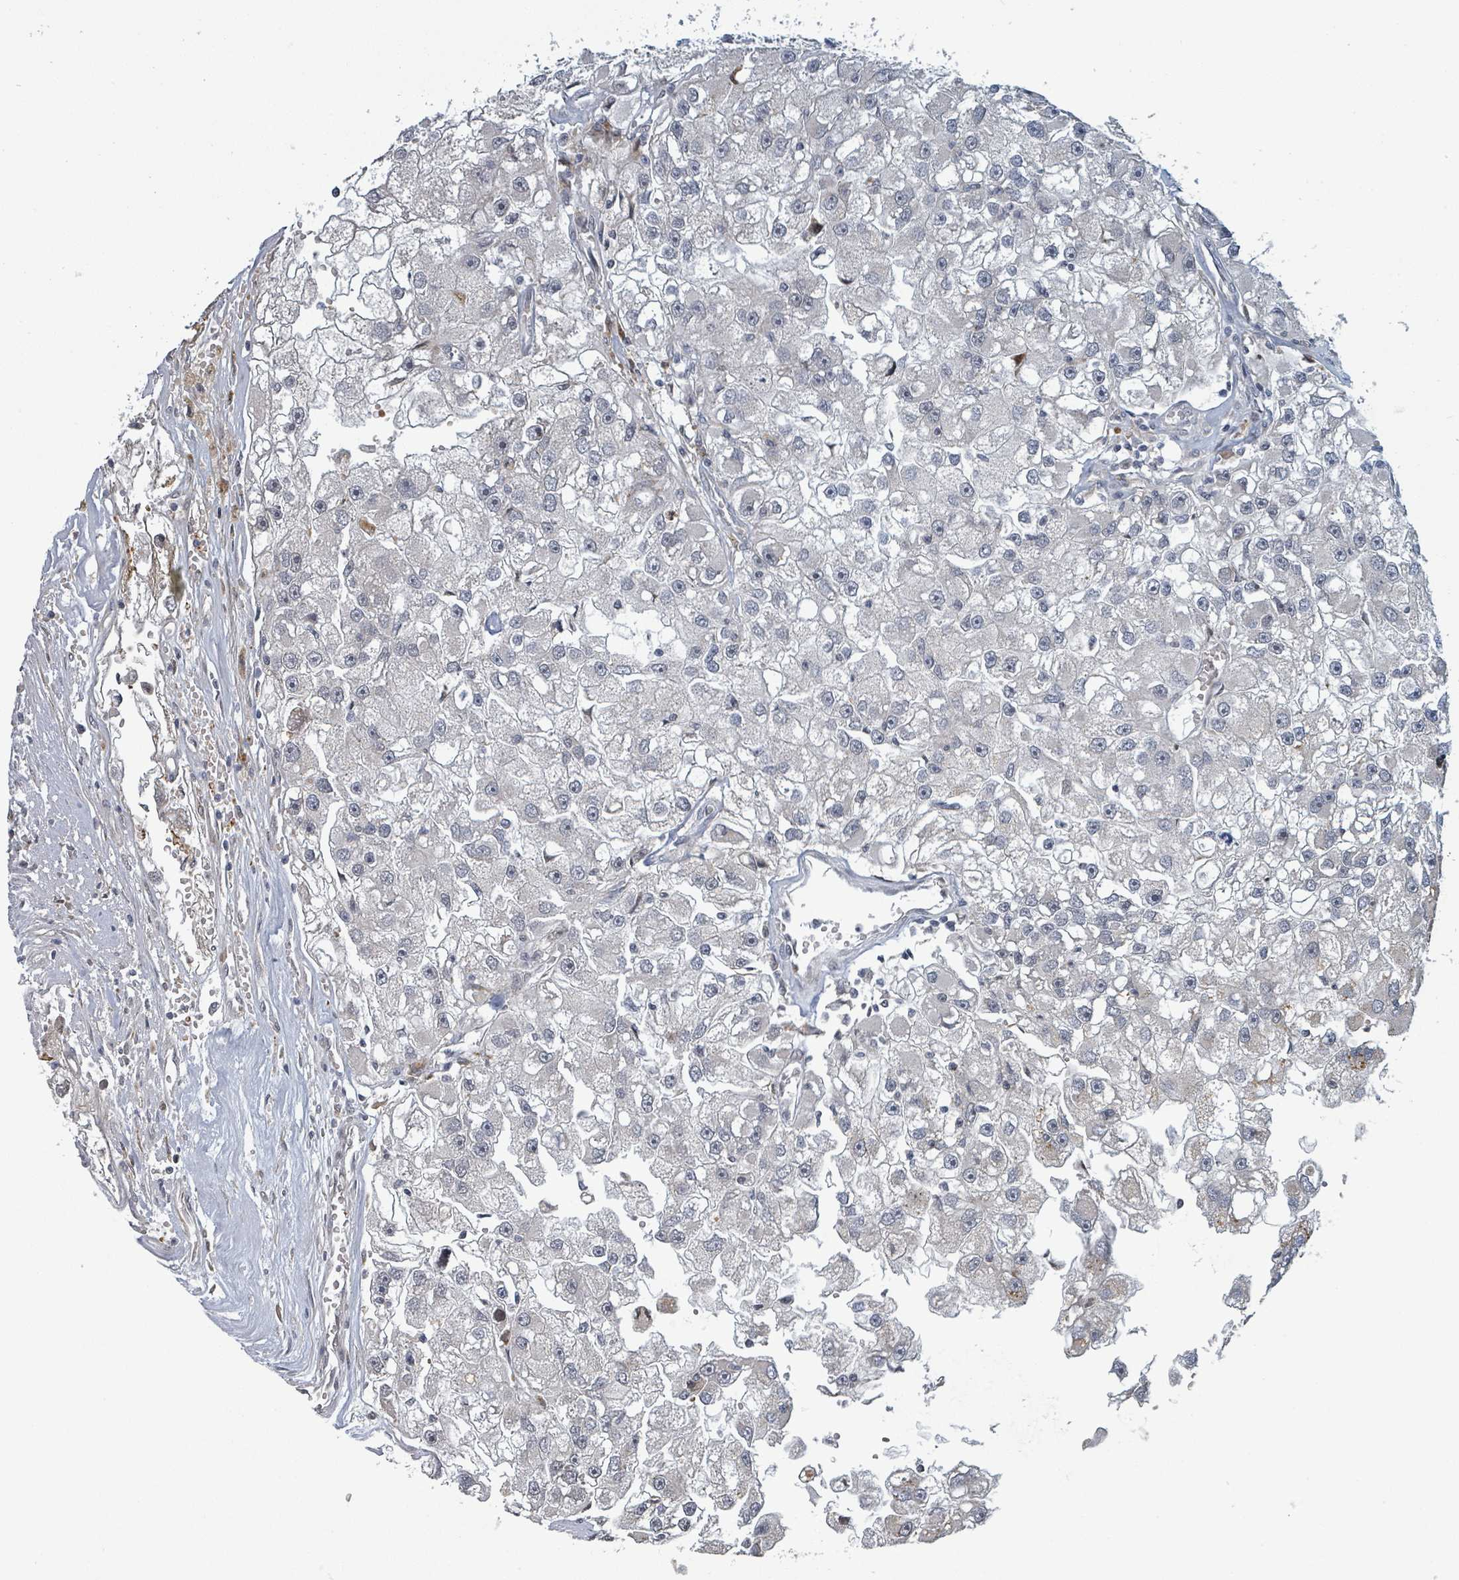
{"staining": {"intensity": "negative", "quantity": "none", "location": "none"}, "tissue": "renal cancer", "cell_type": "Tumor cells", "image_type": "cancer", "snomed": [{"axis": "morphology", "description": "Adenocarcinoma, NOS"}, {"axis": "topography", "description": "Kidney"}], "caption": "IHC micrograph of renal cancer (adenocarcinoma) stained for a protein (brown), which exhibits no staining in tumor cells.", "gene": "GTF3C1", "patient": {"sex": "male", "age": 63}}